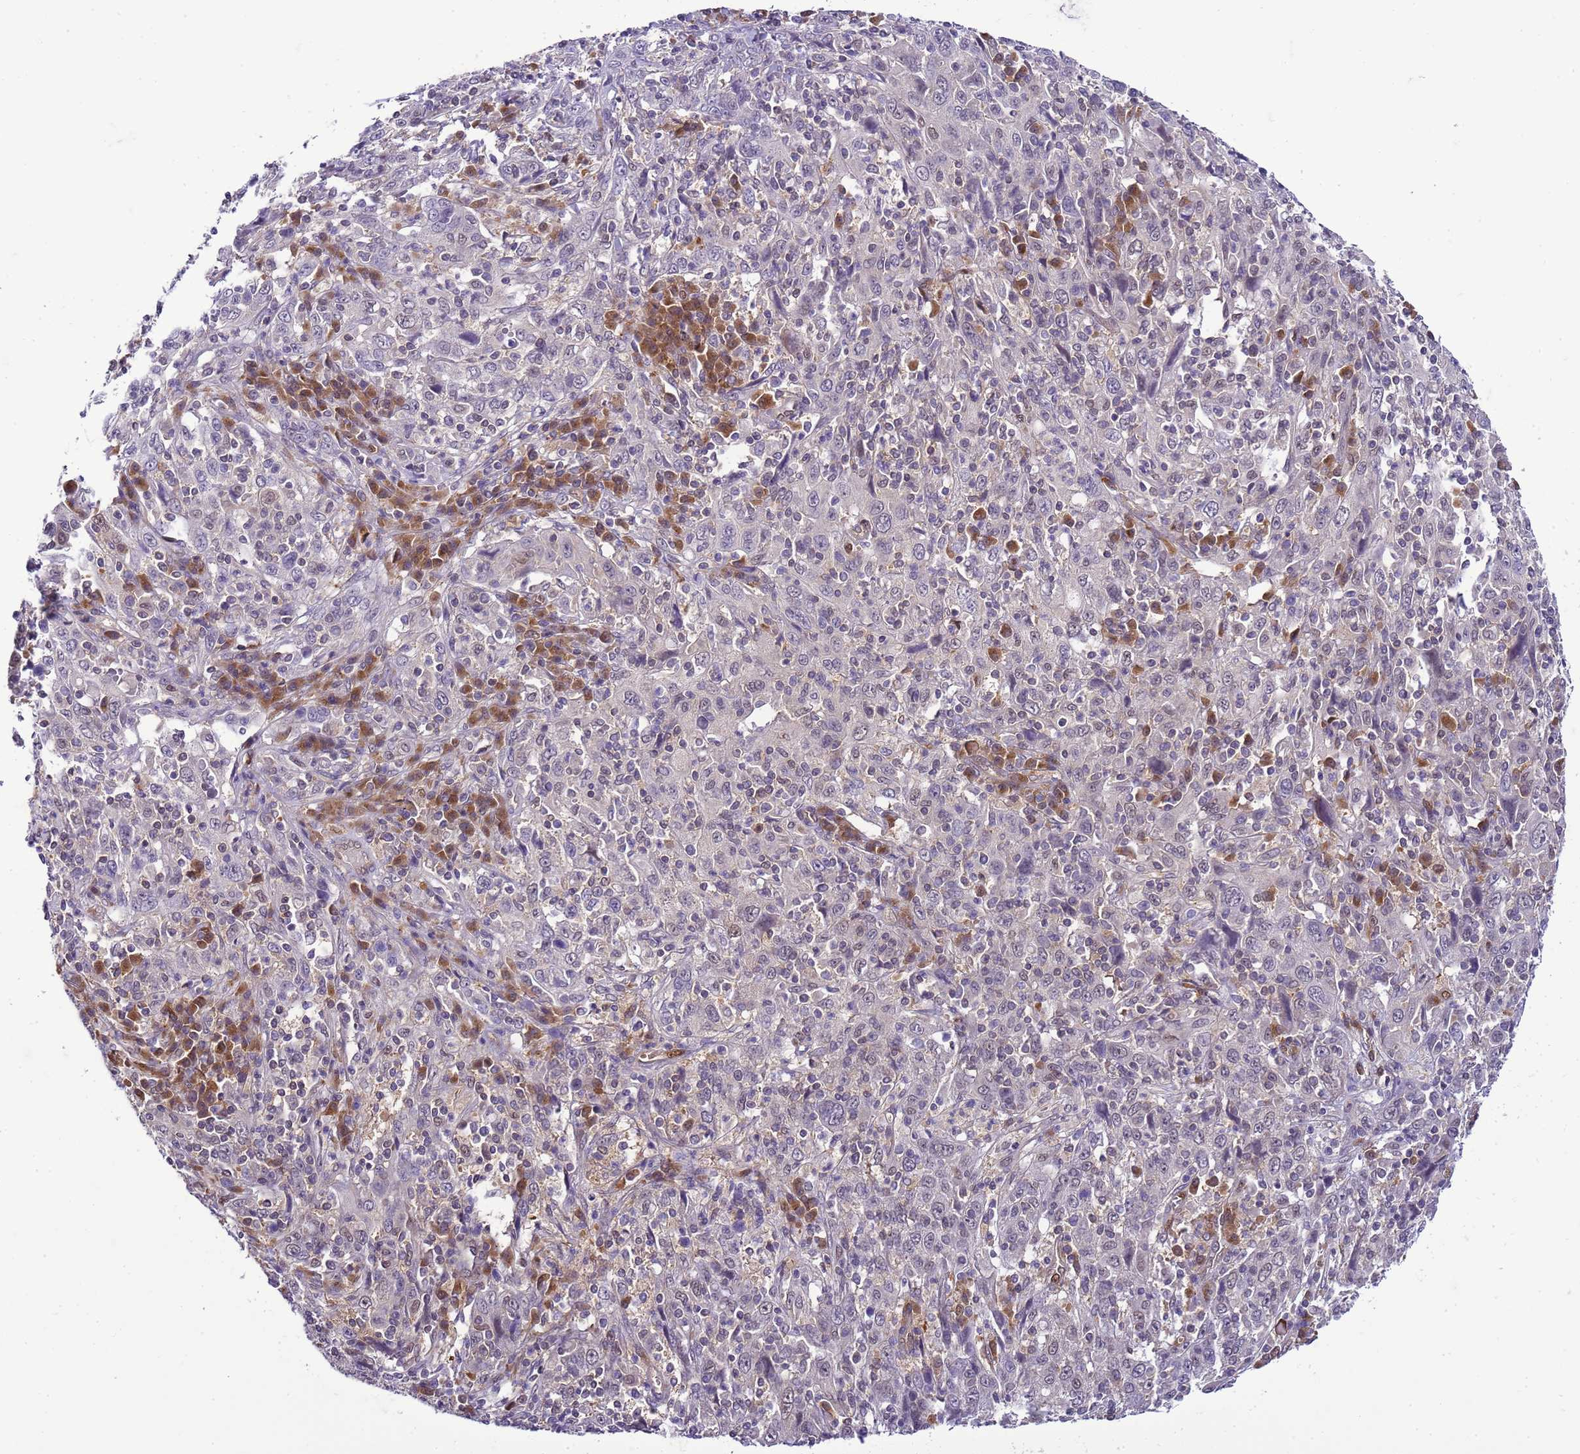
{"staining": {"intensity": "weak", "quantity": "<25%", "location": "cytoplasmic/membranous,nuclear"}, "tissue": "cervical cancer", "cell_type": "Tumor cells", "image_type": "cancer", "snomed": [{"axis": "morphology", "description": "Squamous cell carcinoma, NOS"}, {"axis": "topography", "description": "Cervix"}], "caption": "The IHC image has no significant staining in tumor cells of squamous cell carcinoma (cervical) tissue.", "gene": "DDI2", "patient": {"sex": "female", "age": 46}}